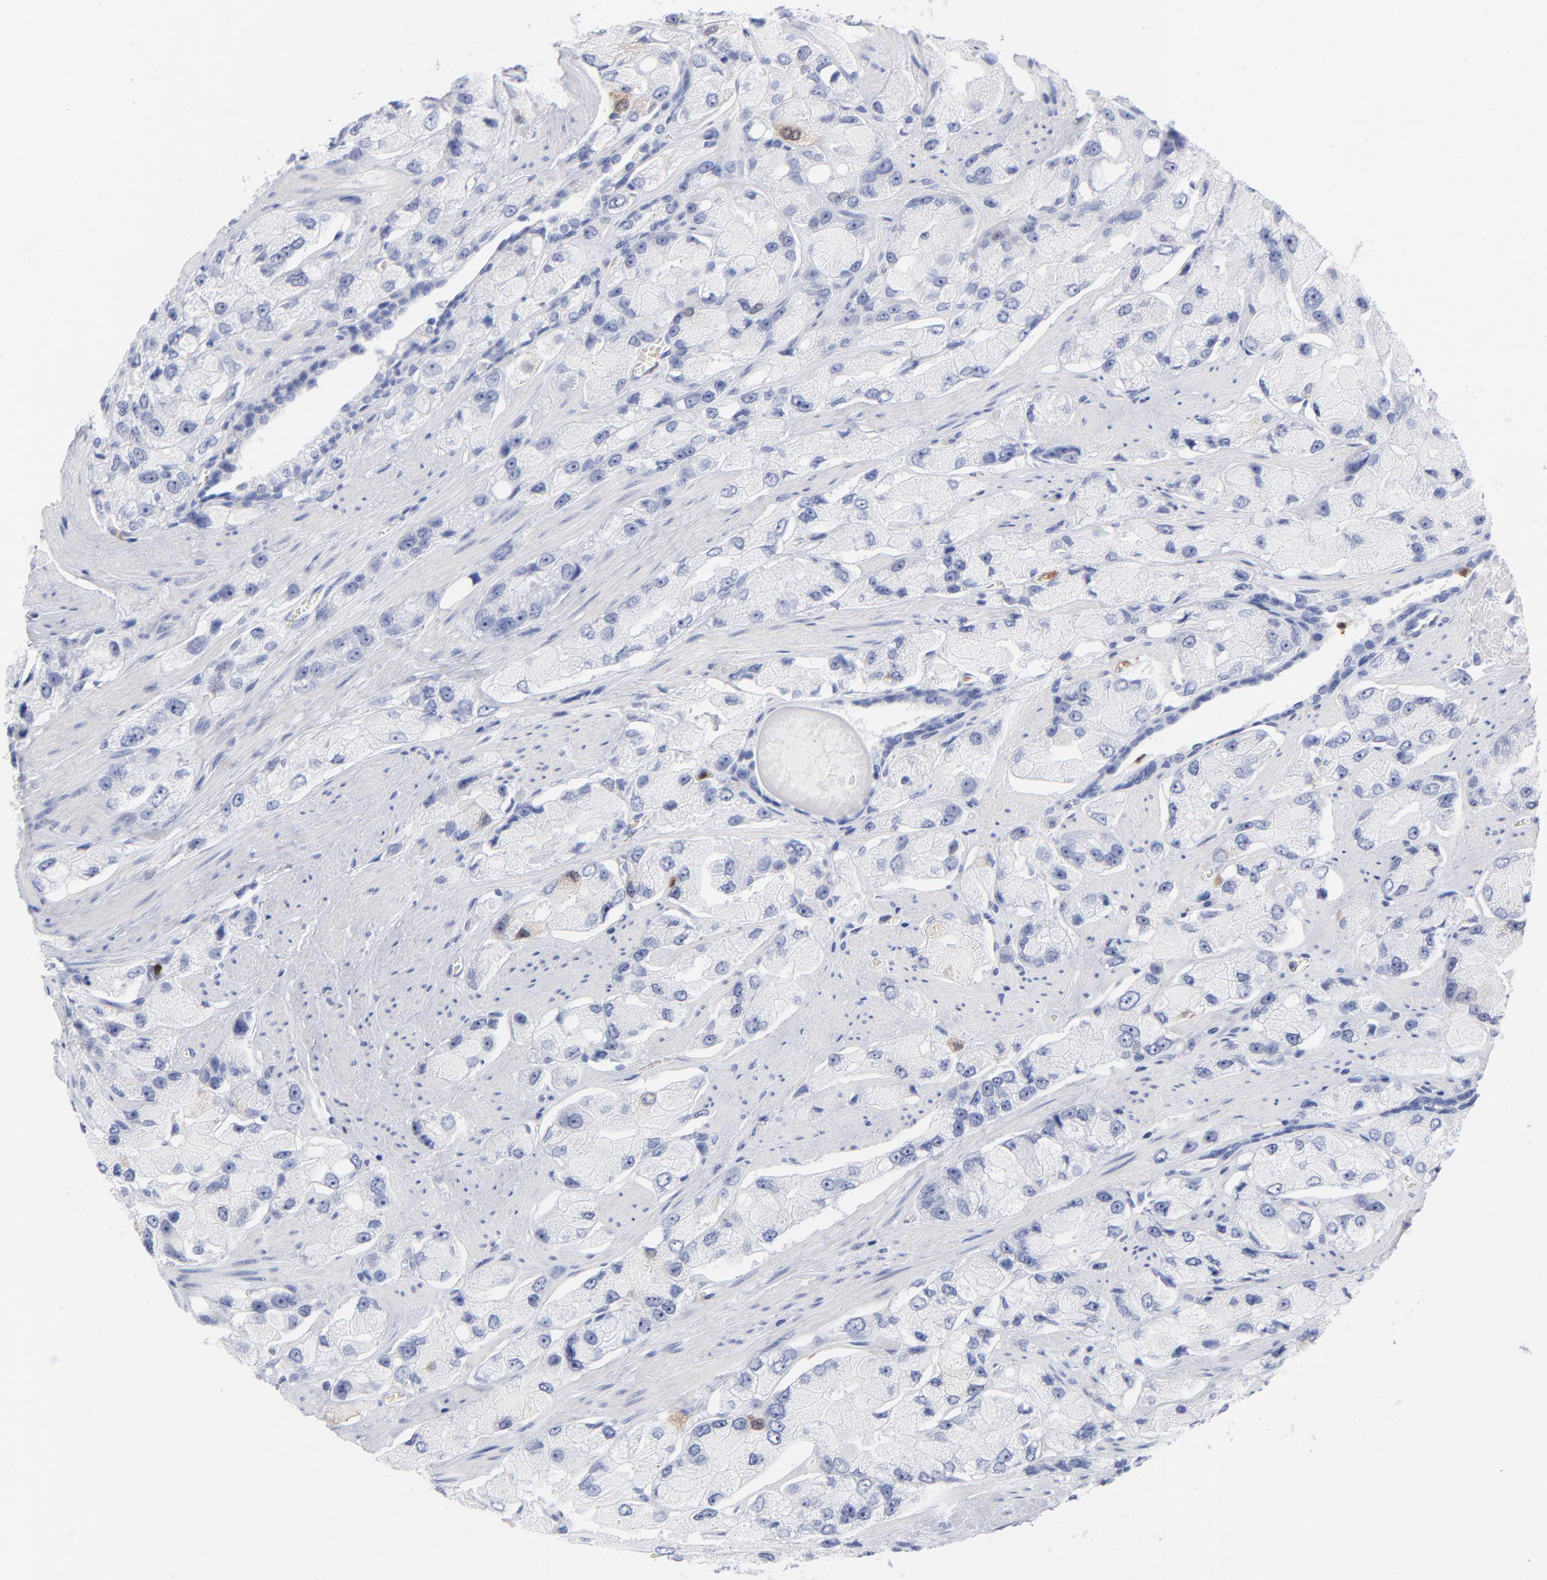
{"staining": {"intensity": "negative", "quantity": "none", "location": "none"}, "tissue": "prostate cancer", "cell_type": "Tumor cells", "image_type": "cancer", "snomed": [{"axis": "morphology", "description": "Adenocarcinoma, High grade"}, {"axis": "topography", "description": "Prostate"}], "caption": "High magnification brightfield microscopy of prostate adenocarcinoma (high-grade) stained with DAB (3,3'-diaminobenzidine) (brown) and counterstained with hematoxylin (blue): tumor cells show no significant expression.", "gene": "ARG1", "patient": {"sex": "male", "age": 58}}